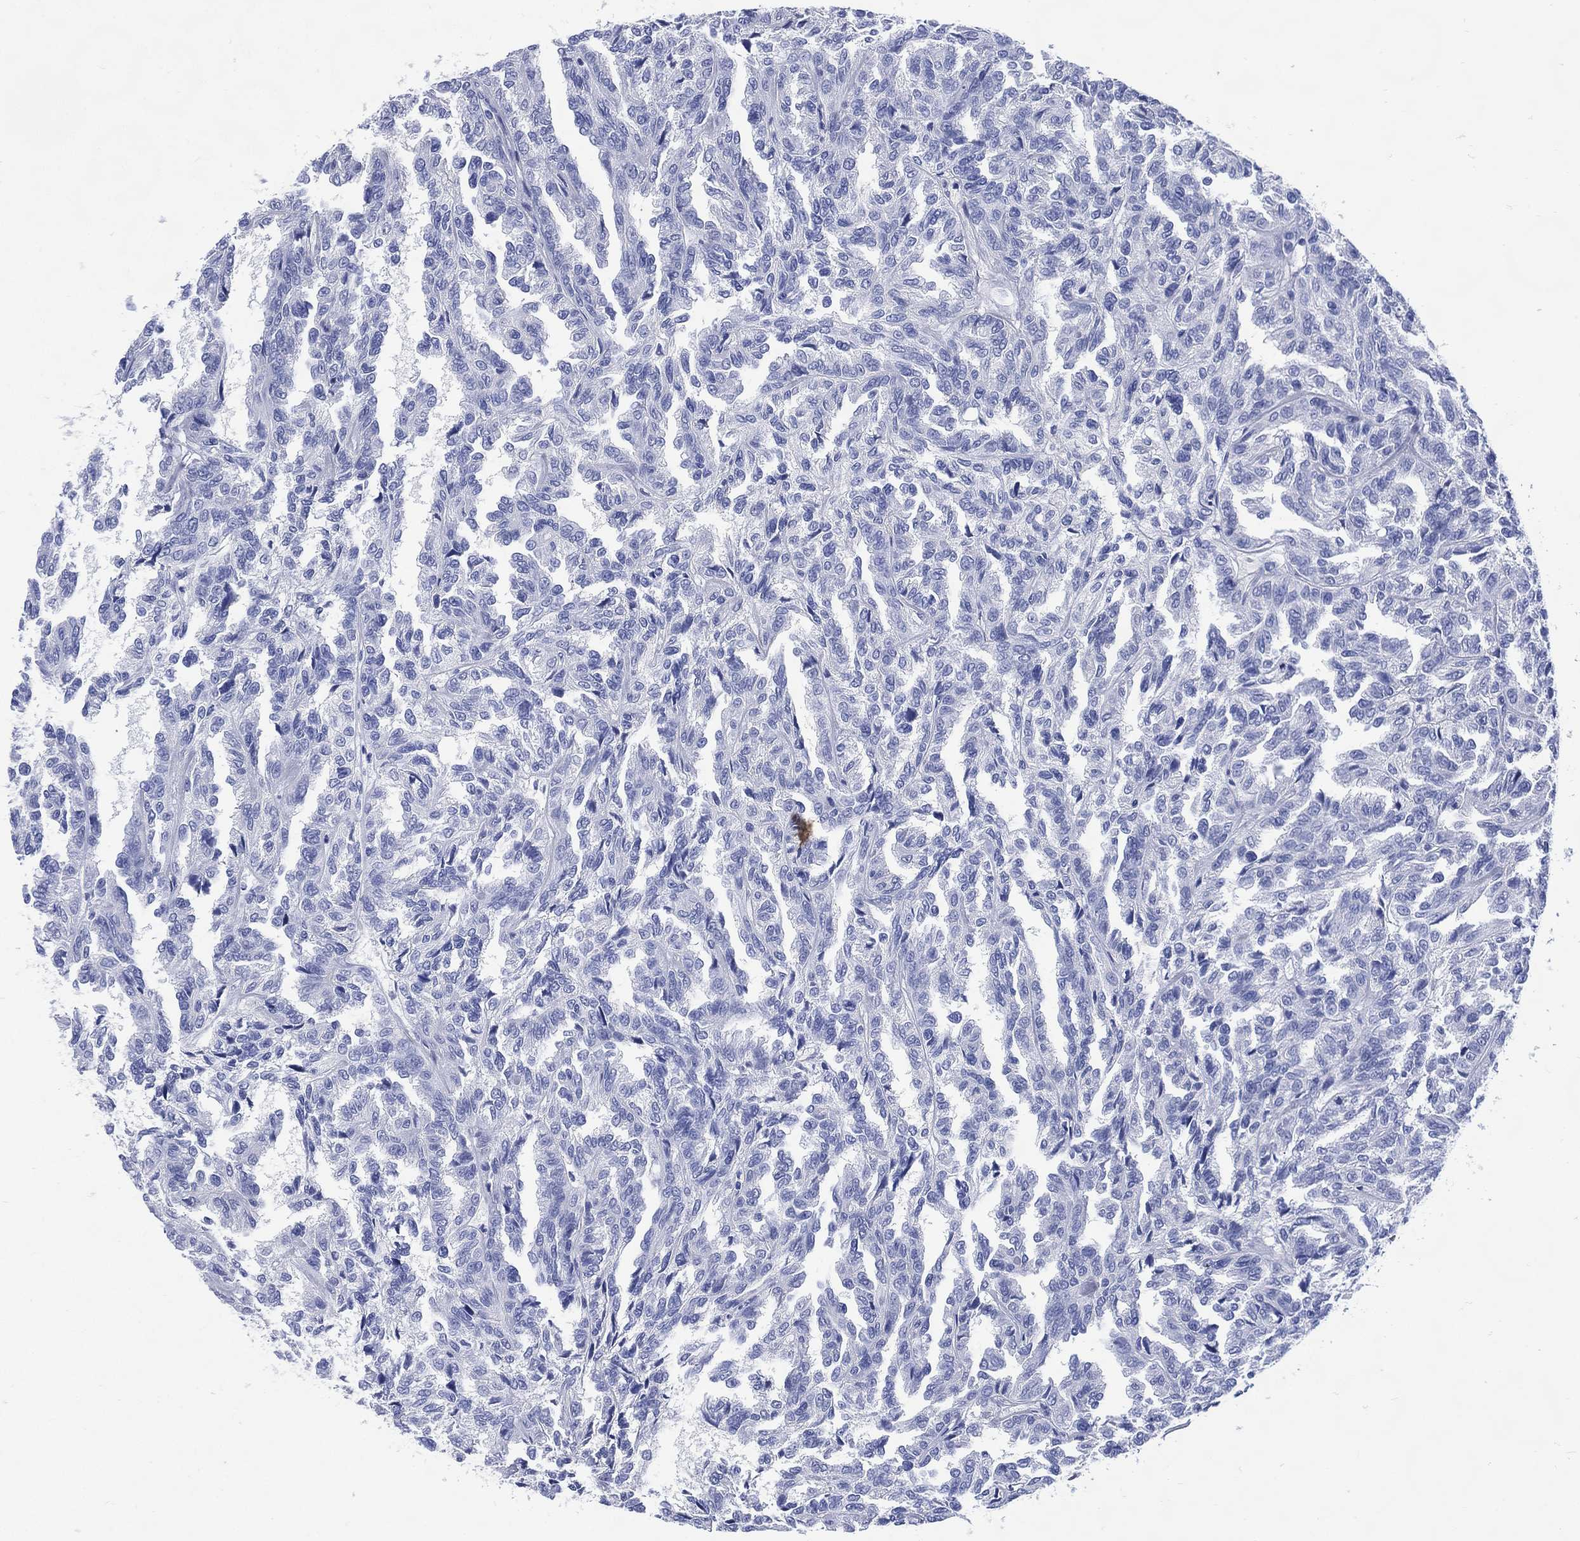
{"staining": {"intensity": "negative", "quantity": "none", "location": "none"}, "tissue": "renal cancer", "cell_type": "Tumor cells", "image_type": "cancer", "snomed": [{"axis": "morphology", "description": "Adenocarcinoma, NOS"}, {"axis": "topography", "description": "Kidney"}], "caption": "Renal adenocarcinoma stained for a protein using immunohistochemistry demonstrates no expression tumor cells.", "gene": "SHCBP1L", "patient": {"sex": "male", "age": 79}}